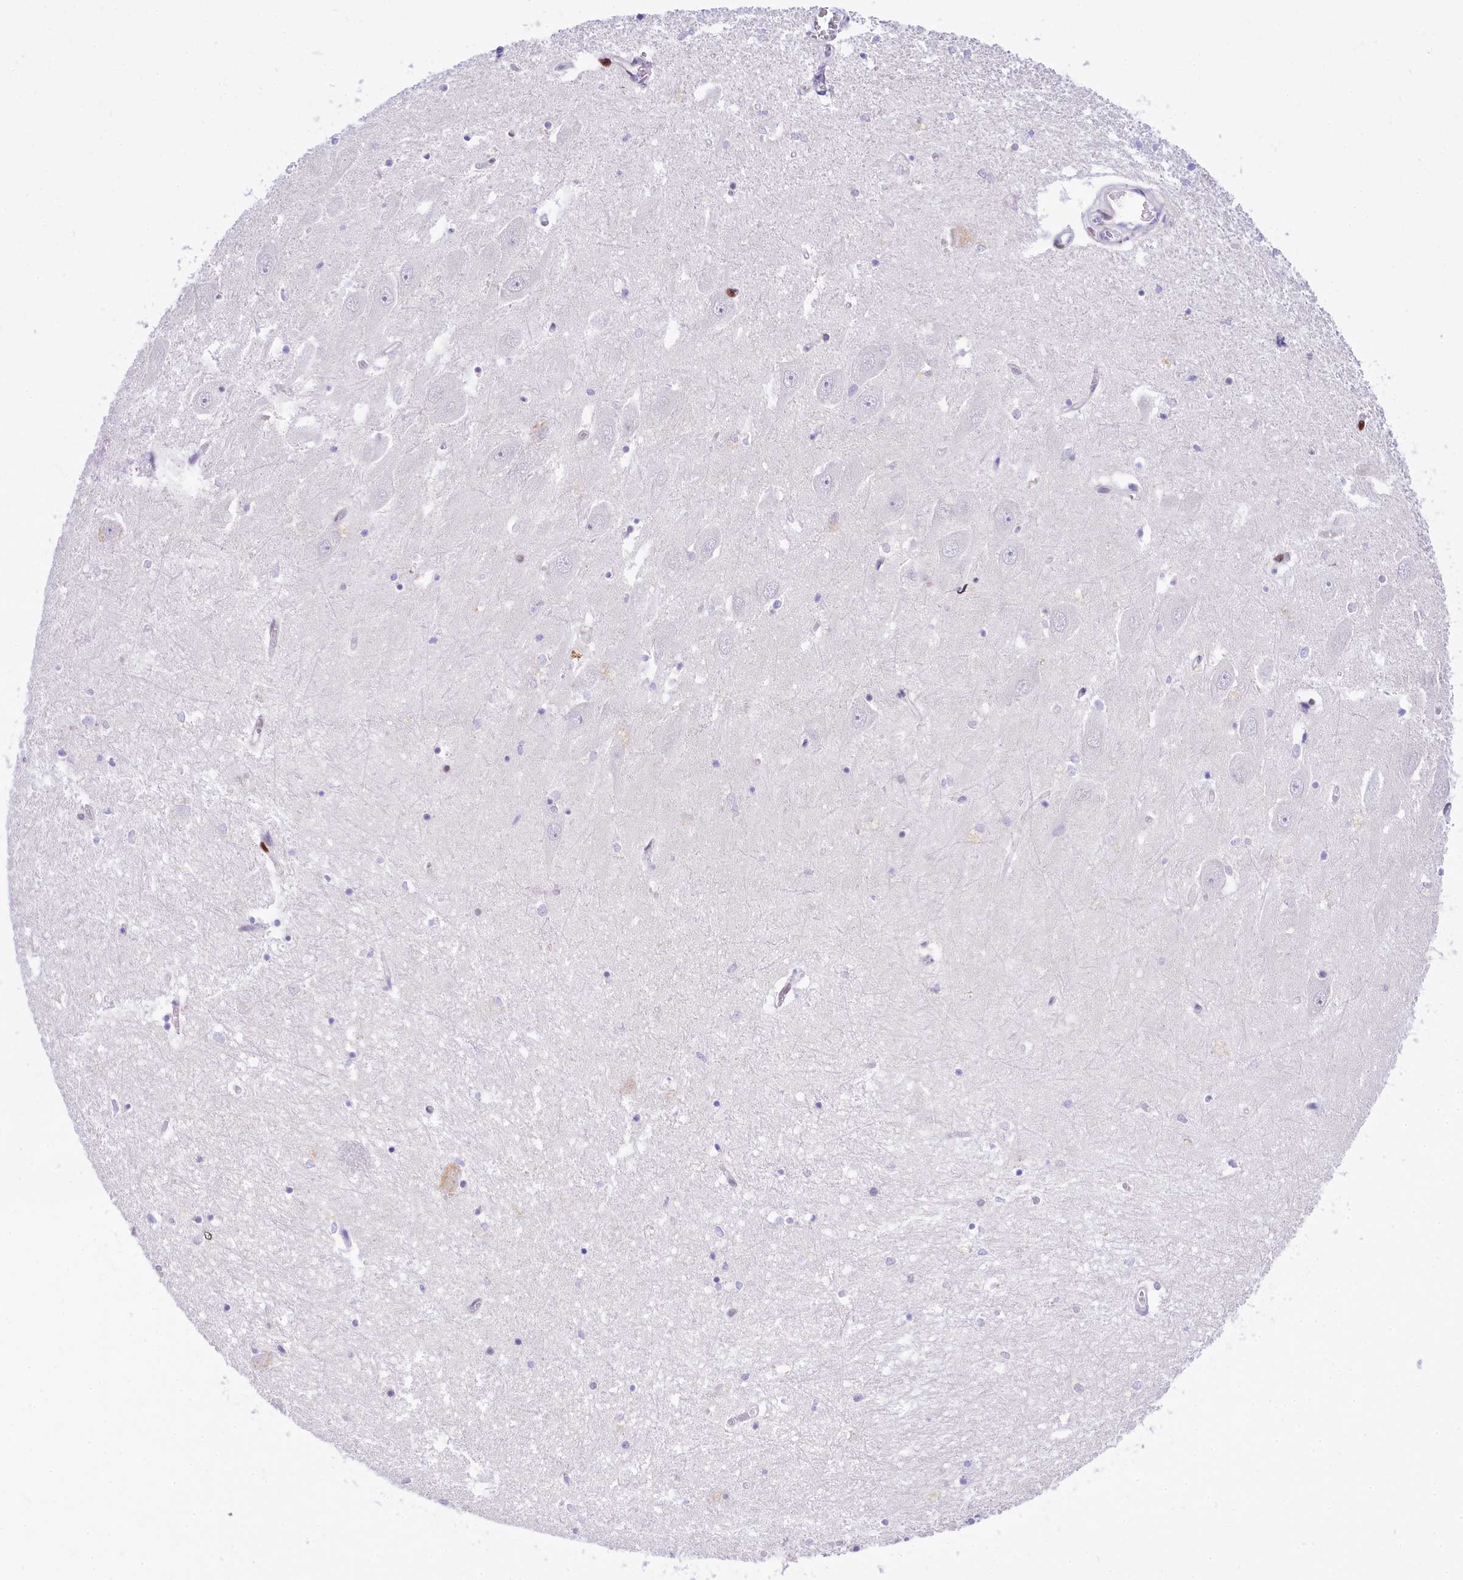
{"staining": {"intensity": "negative", "quantity": "none", "location": "none"}, "tissue": "hippocampus", "cell_type": "Glial cells", "image_type": "normal", "snomed": [{"axis": "morphology", "description": "Normal tissue, NOS"}, {"axis": "topography", "description": "Hippocampus"}], "caption": "An immunohistochemistry image of normal hippocampus is shown. There is no staining in glial cells of hippocampus. The staining was performed using DAB (3,3'-diaminobenzidine) to visualize the protein expression in brown, while the nuclei were stained in blue with hematoxylin (Magnification: 20x).", "gene": "PPIP5K2", "patient": {"sex": "male", "age": 70}}